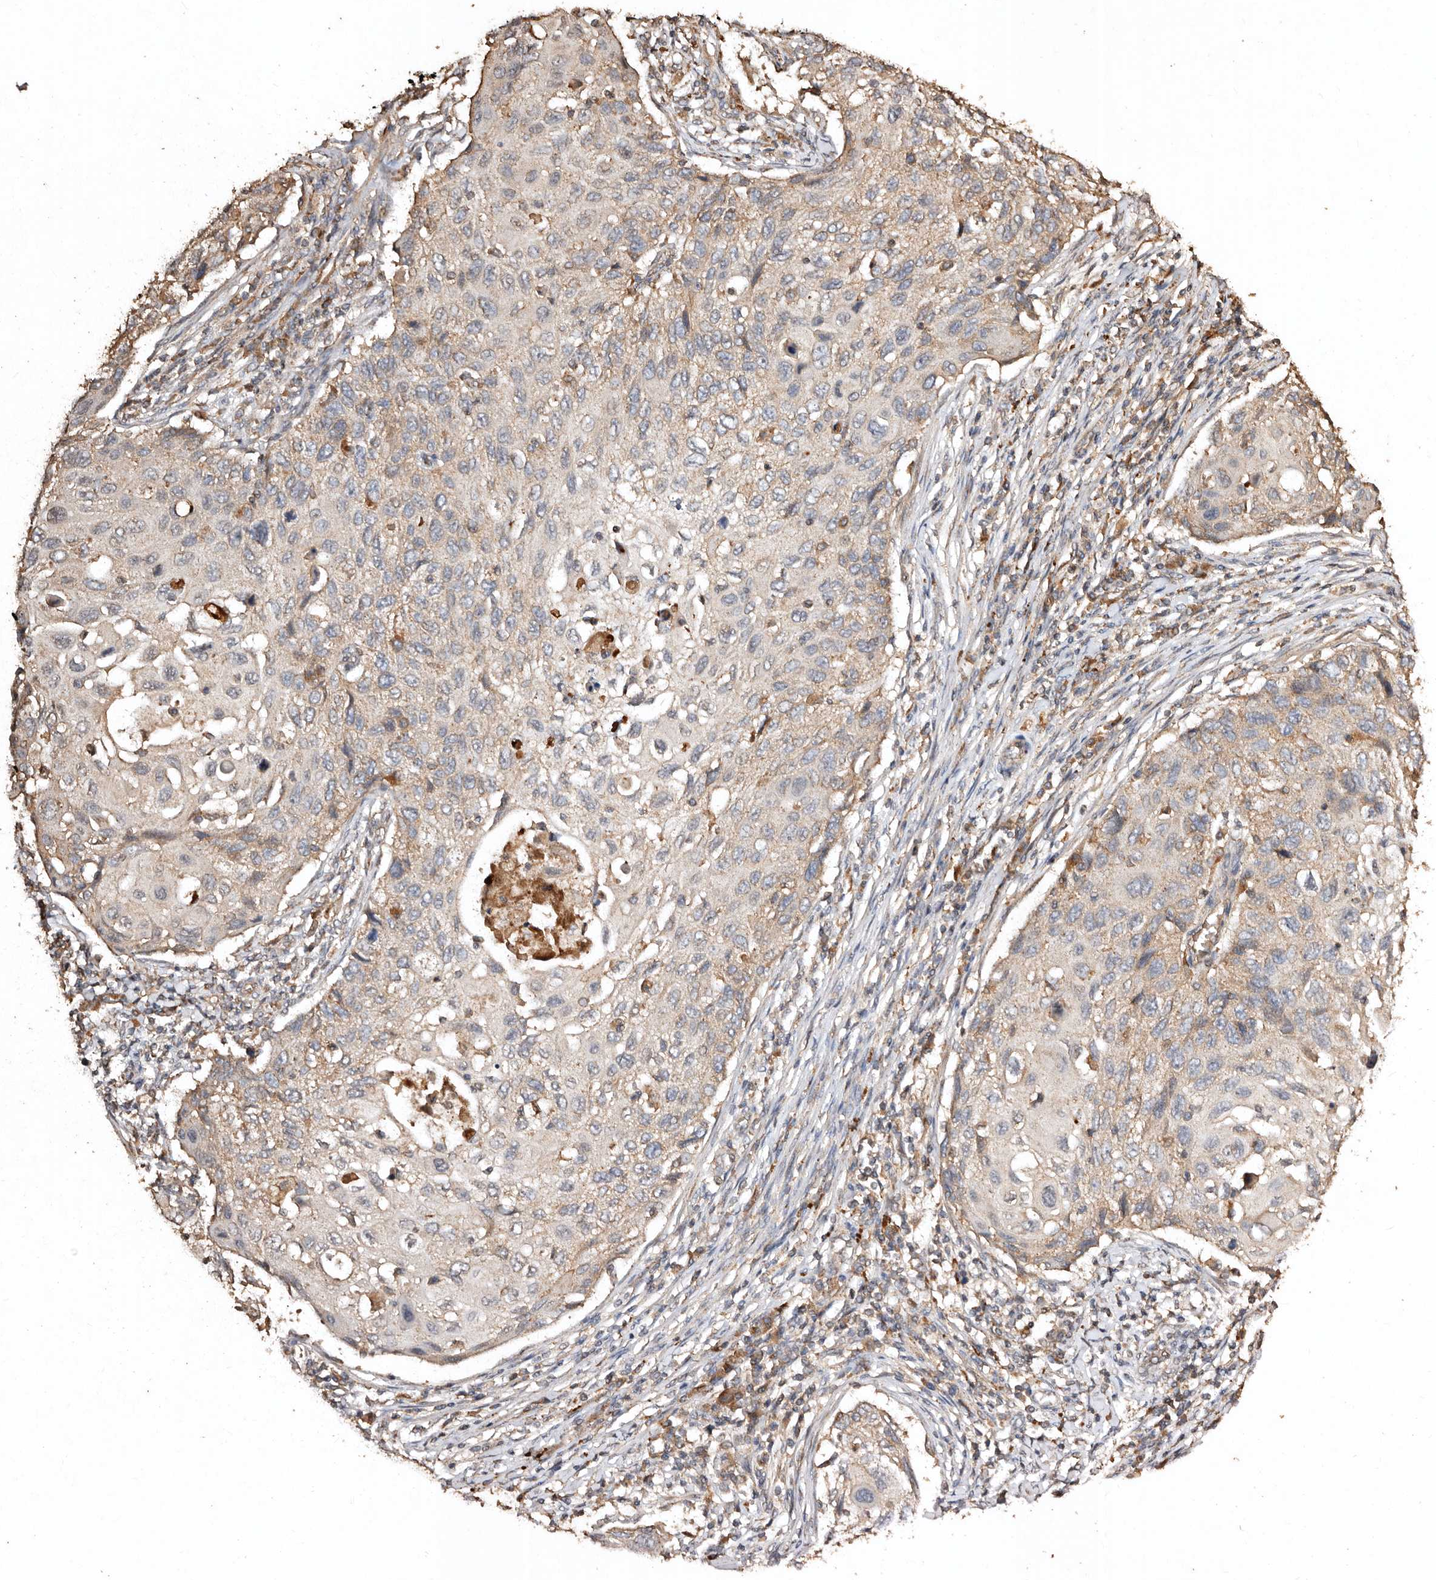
{"staining": {"intensity": "weak", "quantity": "<25%", "location": "cytoplasmic/membranous"}, "tissue": "cervical cancer", "cell_type": "Tumor cells", "image_type": "cancer", "snomed": [{"axis": "morphology", "description": "Squamous cell carcinoma, NOS"}, {"axis": "topography", "description": "Cervix"}], "caption": "Human cervical squamous cell carcinoma stained for a protein using immunohistochemistry reveals no positivity in tumor cells.", "gene": "FARS2", "patient": {"sex": "female", "age": 70}}